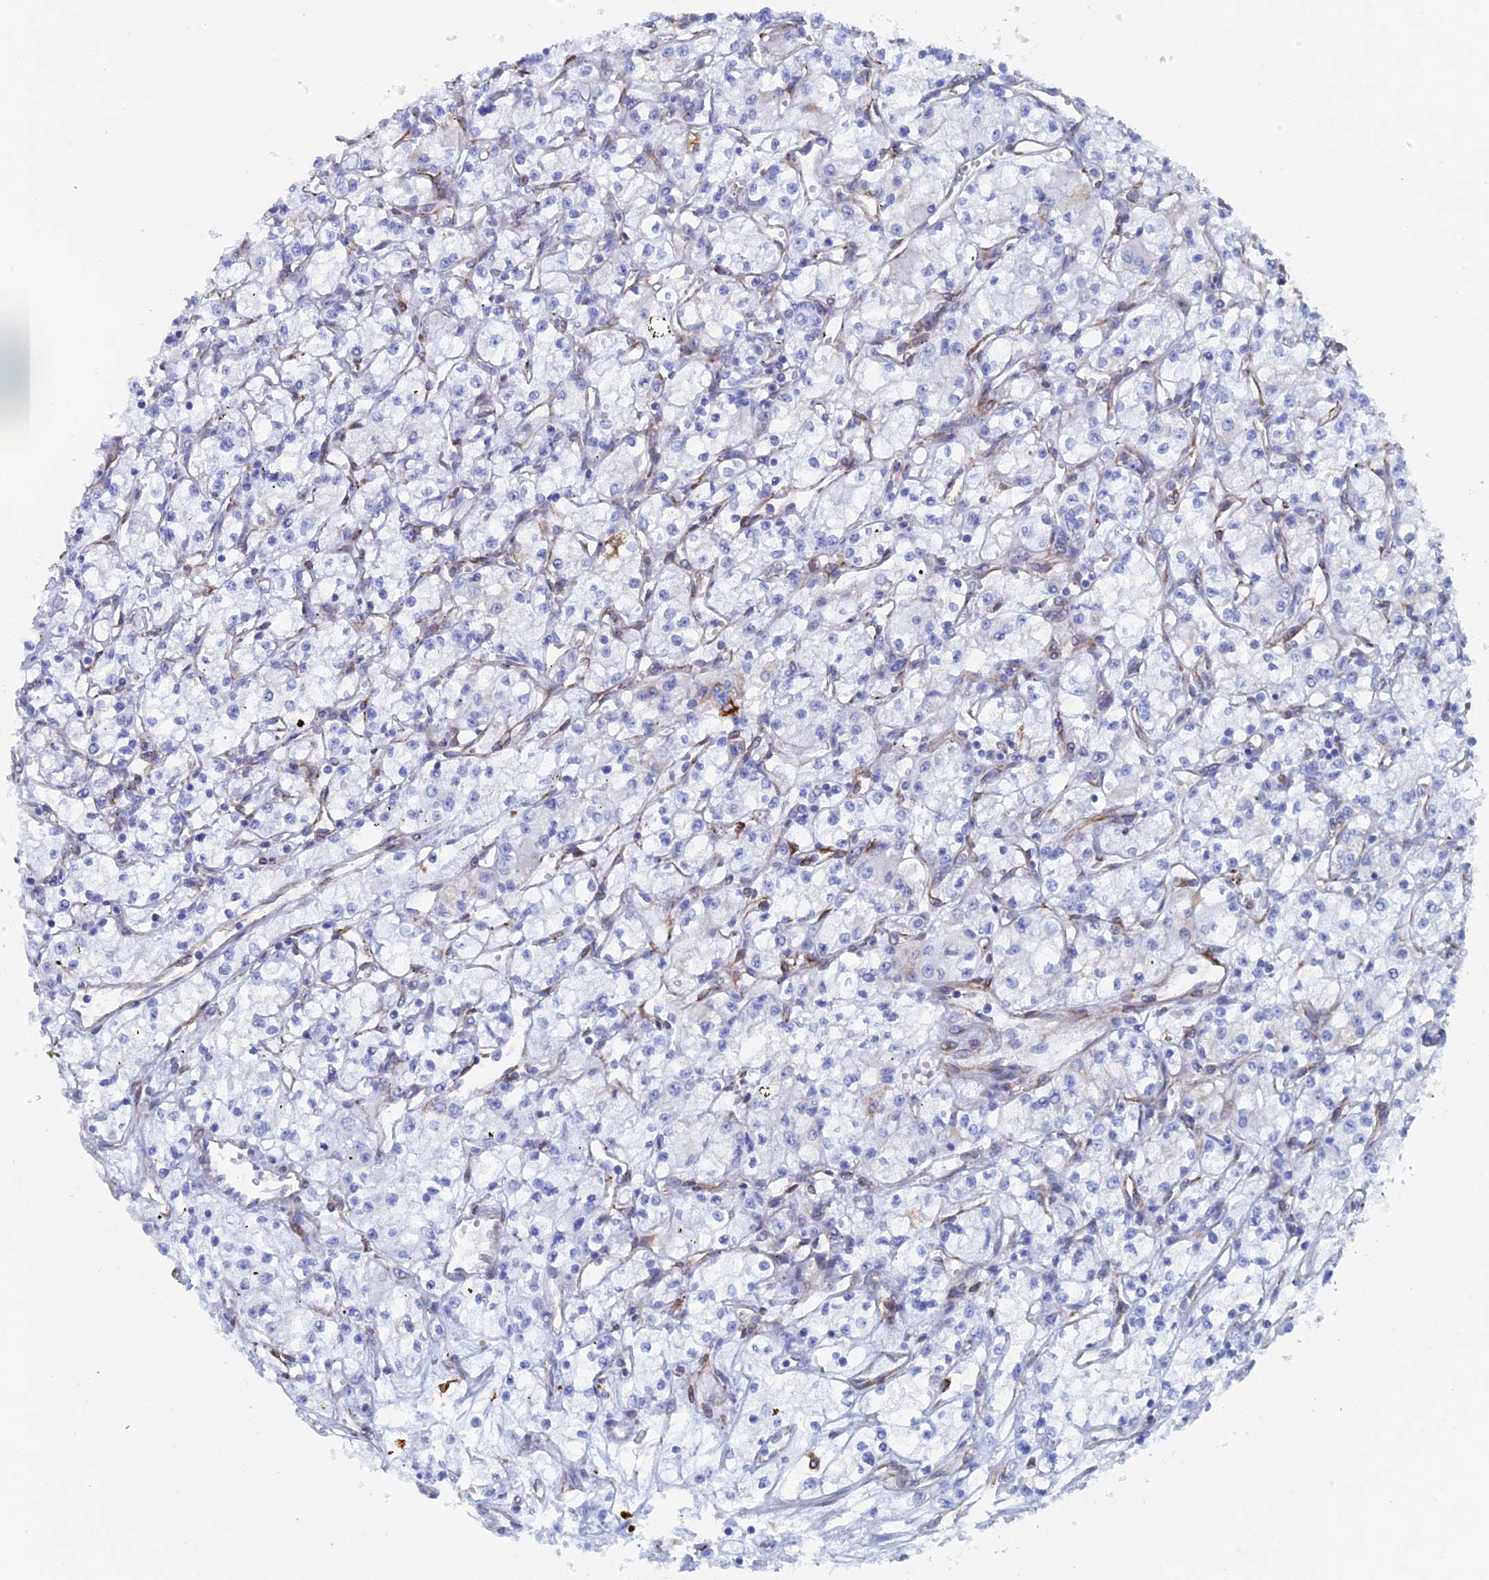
{"staining": {"intensity": "negative", "quantity": "none", "location": "none"}, "tissue": "renal cancer", "cell_type": "Tumor cells", "image_type": "cancer", "snomed": [{"axis": "morphology", "description": "Adenocarcinoma, NOS"}, {"axis": "topography", "description": "Kidney"}], "caption": "Immunohistochemistry (IHC) of human renal adenocarcinoma shows no staining in tumor cells.", "gene": "COG7", "patient": {"sex": "male", "age": 59}}